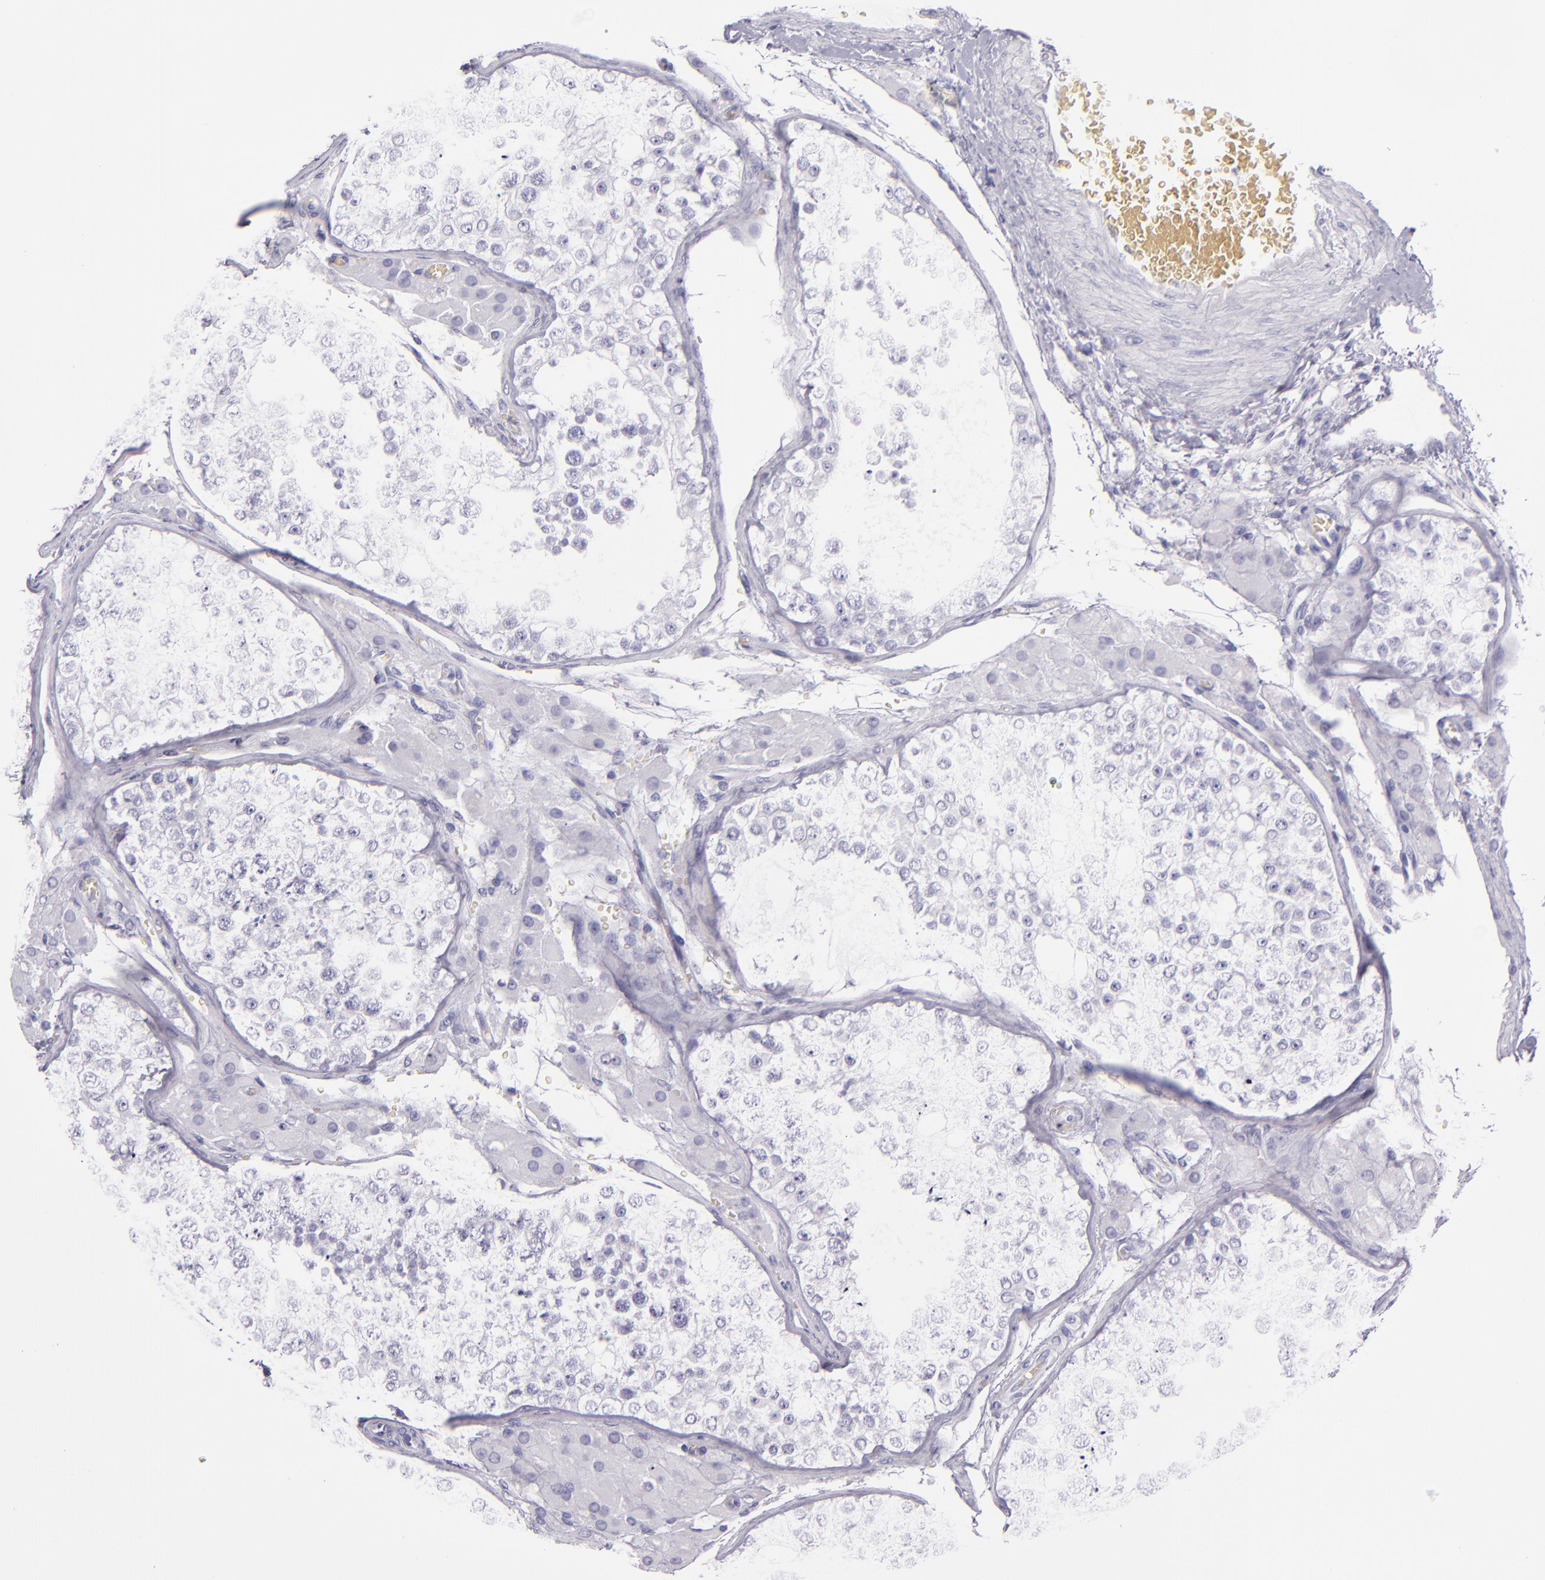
{"staining": {"intensity": "negative", "quantity": "none", "location": "none"}, "tissue": "testis", "cell_type": "Cells in seminiferous ducts", "image_type": "normal", "snomed": [{"axis": "morphology", "description": "Normal tissue, NOS"}, {"axis": "topography", "description": "Testis"}], "caption": "Protein analysis of benign testis reveals no significant positivity in cells in seminiferous ducts.", "gene": "CR2", "patient": {"sex": "male", "age": 26}}